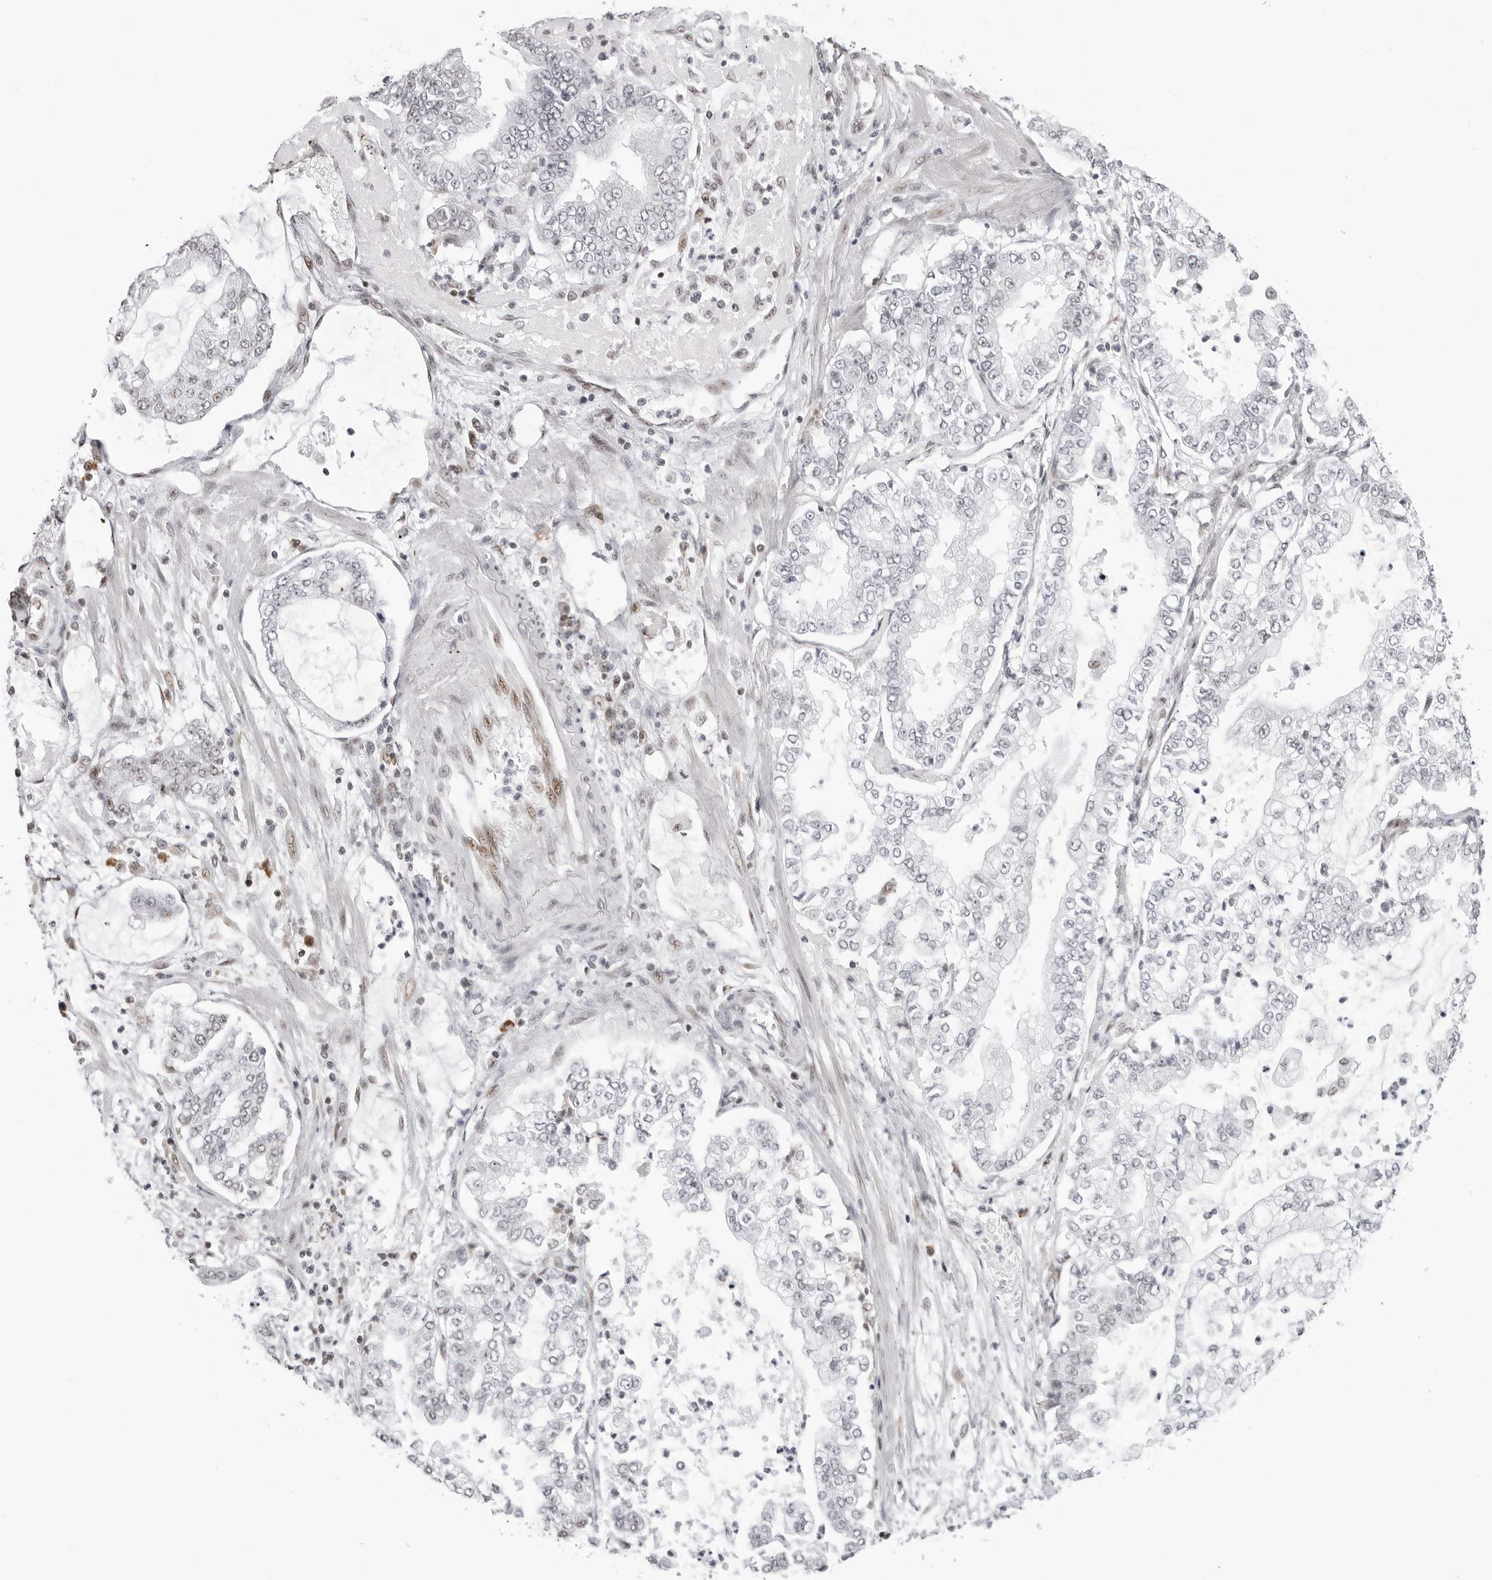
{"staining": {"intensity": "negative", "quantity": "none", "location": "none"}, "tissue": "stomach cancer", "cell_type": "Tumor cells", "image_type": "cancer", "snomed": [{"axis": "morphology", "description": "Adenocarcinoma, NOS"}, {"axis": "topography", "description": "Stomach"}], "caption": "Protein analysis of stomach cancer demonstrates no significant expression in tumor cells. (Immunohistochemistry (ihc), brightfield microscopy, high magnification).", "gene": "WRAP53", "patient": {"sex": "male", "age": 76}}